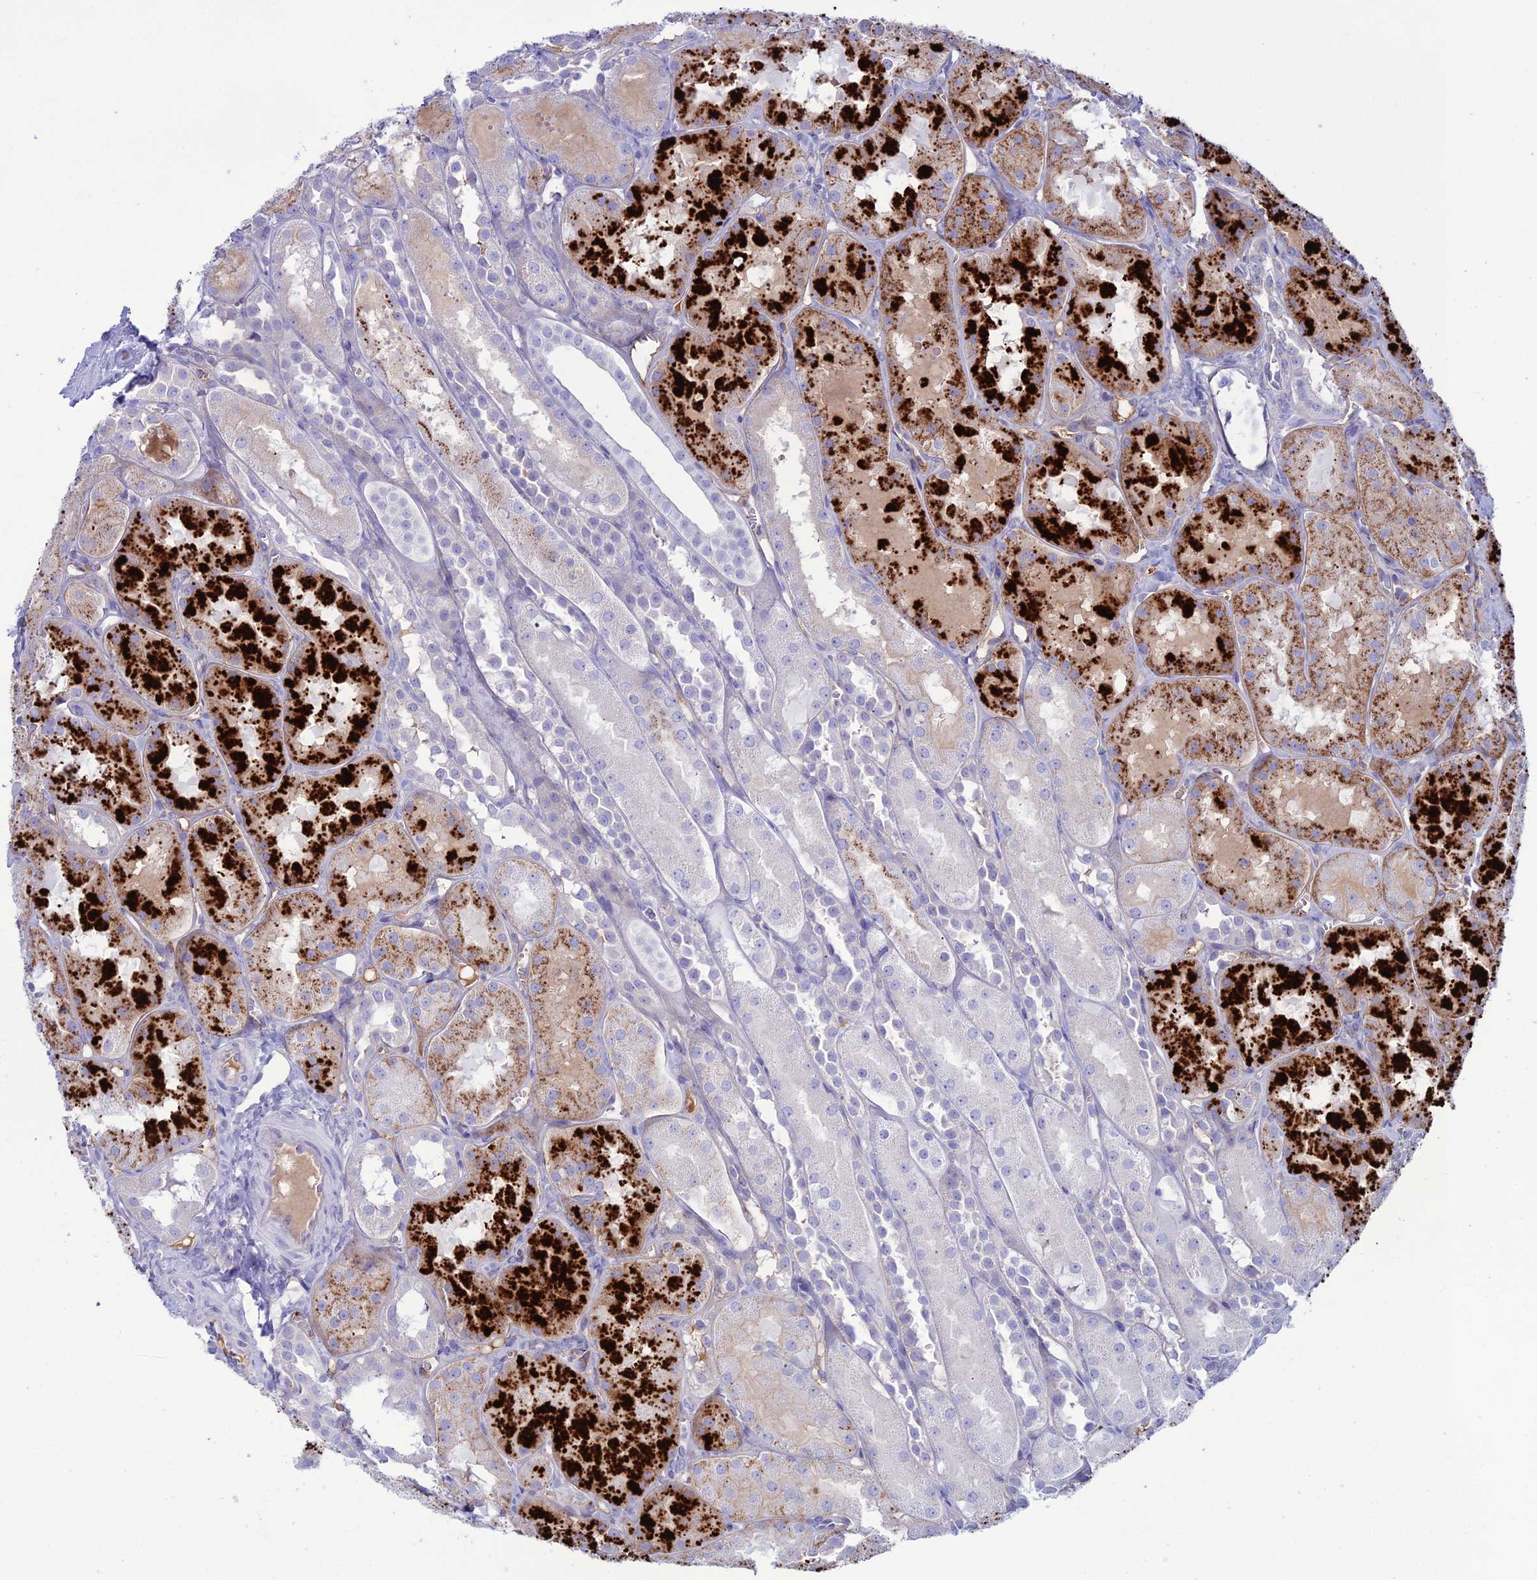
{"staining": {"intensity": "negative", "quantity": "none", "location": "none"}, "tissue": "kidney", "cell_type": "Cells in glomeruli", "image_type": "normal", "snomed": [{"axis": "morphology", "description": "Normal tissue, NOS"}, {"axis": "topography", "description": "Kidney"}, {"axis": "topography", "description": "Urinary bladder"}], "caption": "The immunohistochemistry (IHC) histopathology image has no significant expression in cells in glomeruli of kidney.", "gene": "CDC42EP5", "patient": {"sex": "male", "age": 16}}